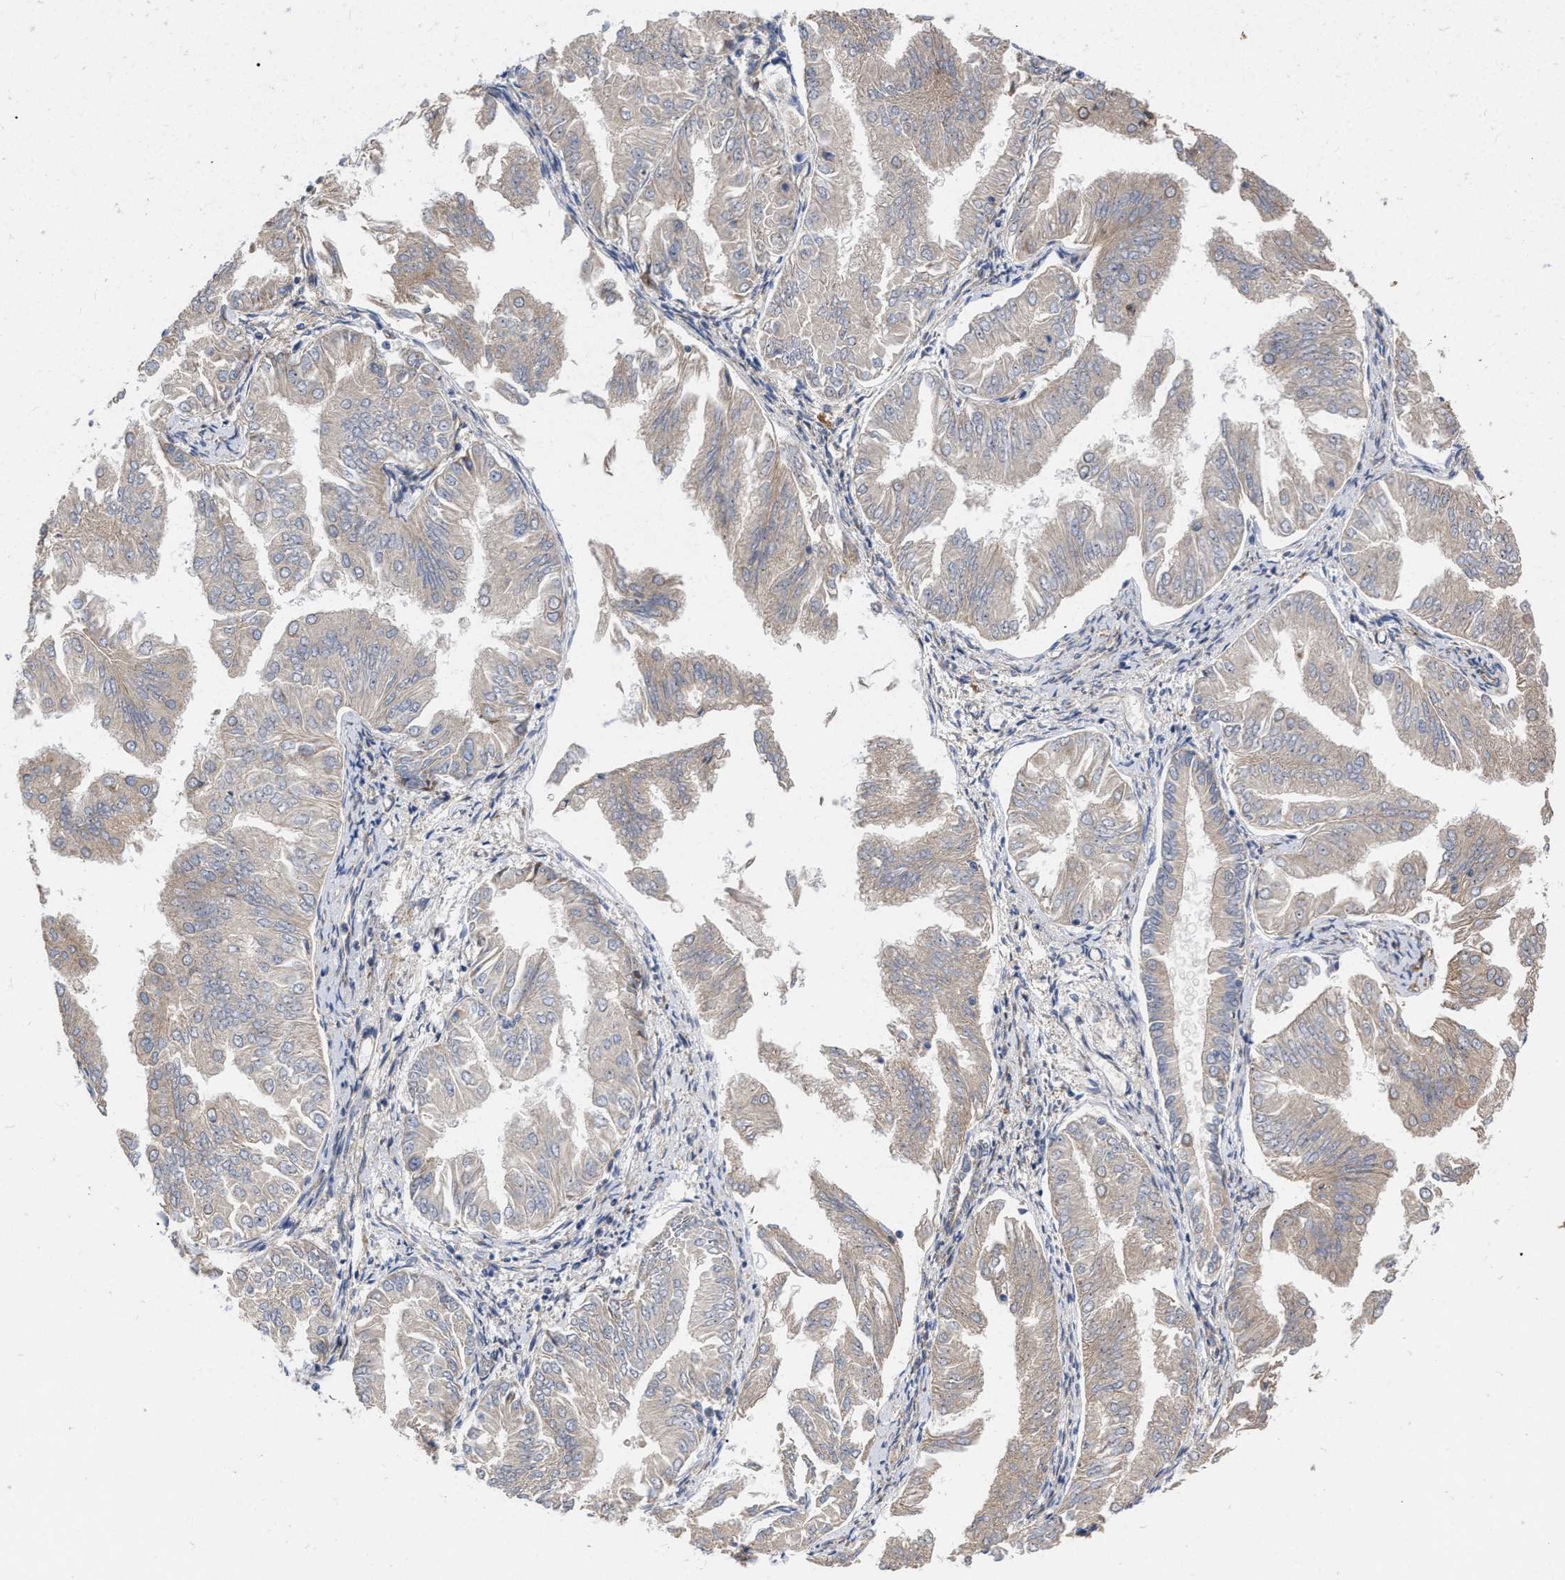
{"staining": {"intensity": "weak", "quantity": "<25%", "location": "cytoplasmic/membranous"}, "tissue": "endometrial cancer", "cell_type": "Tumor cells", "image_type": "cancer", "snomed": [{"axis": "morphology", "description": "Adenocarcinoma, NOS"}, {"axis": "topography", "description": "Endometrium"}], "caption": "Immunohistochemical staining of human endometrial cancer reveals no significant positivity in tumor cells. The staining is performed using DAB (3,3'-diaminobenzidine) brown chromogen with nuclei counter-stained in using hematoxylin.", "gene": "MLST8", "patient": {"sex": "female", "age": 53}}